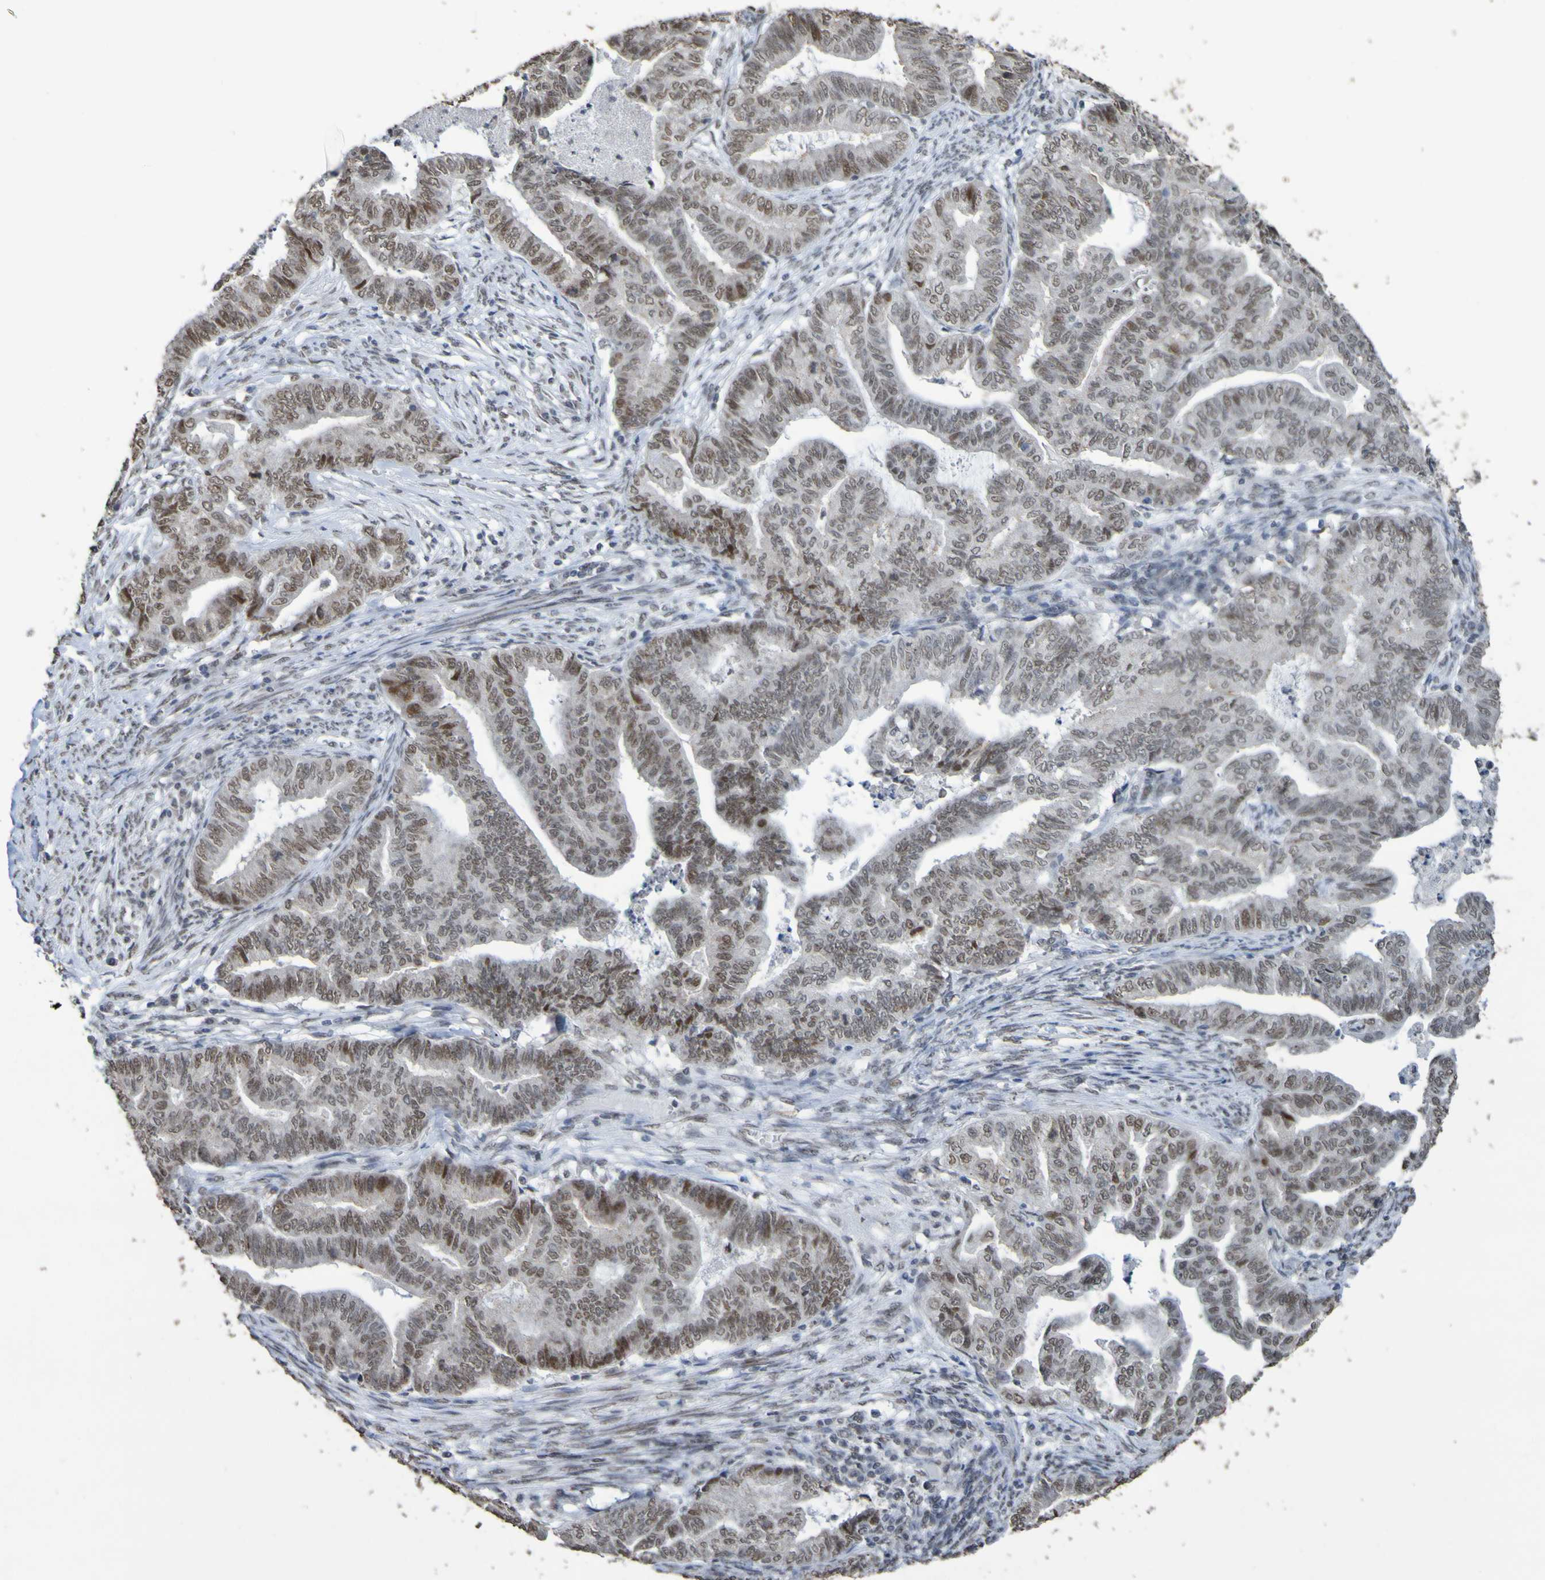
{"staining": {"intensity": "weak", "quantity": ">75%", "location": "nuclear"}, "tissue": "endometrial cancer", "cell_type": "Tumor cells", "image_type": "cancer", "snomed": [{"axis": "morphology", "description": "Adenocarcinoma, NOS"}, {"axis": "topography", "description": "Endometrium"}], "caption": "DAB immunohistochemical staining of endometrial adenocarcinoma displays weak nuclear protein positivity in about >75% of tumor cells.", "gene": "ALKBH2", "patient": {"sex": "female", "age": 79}}